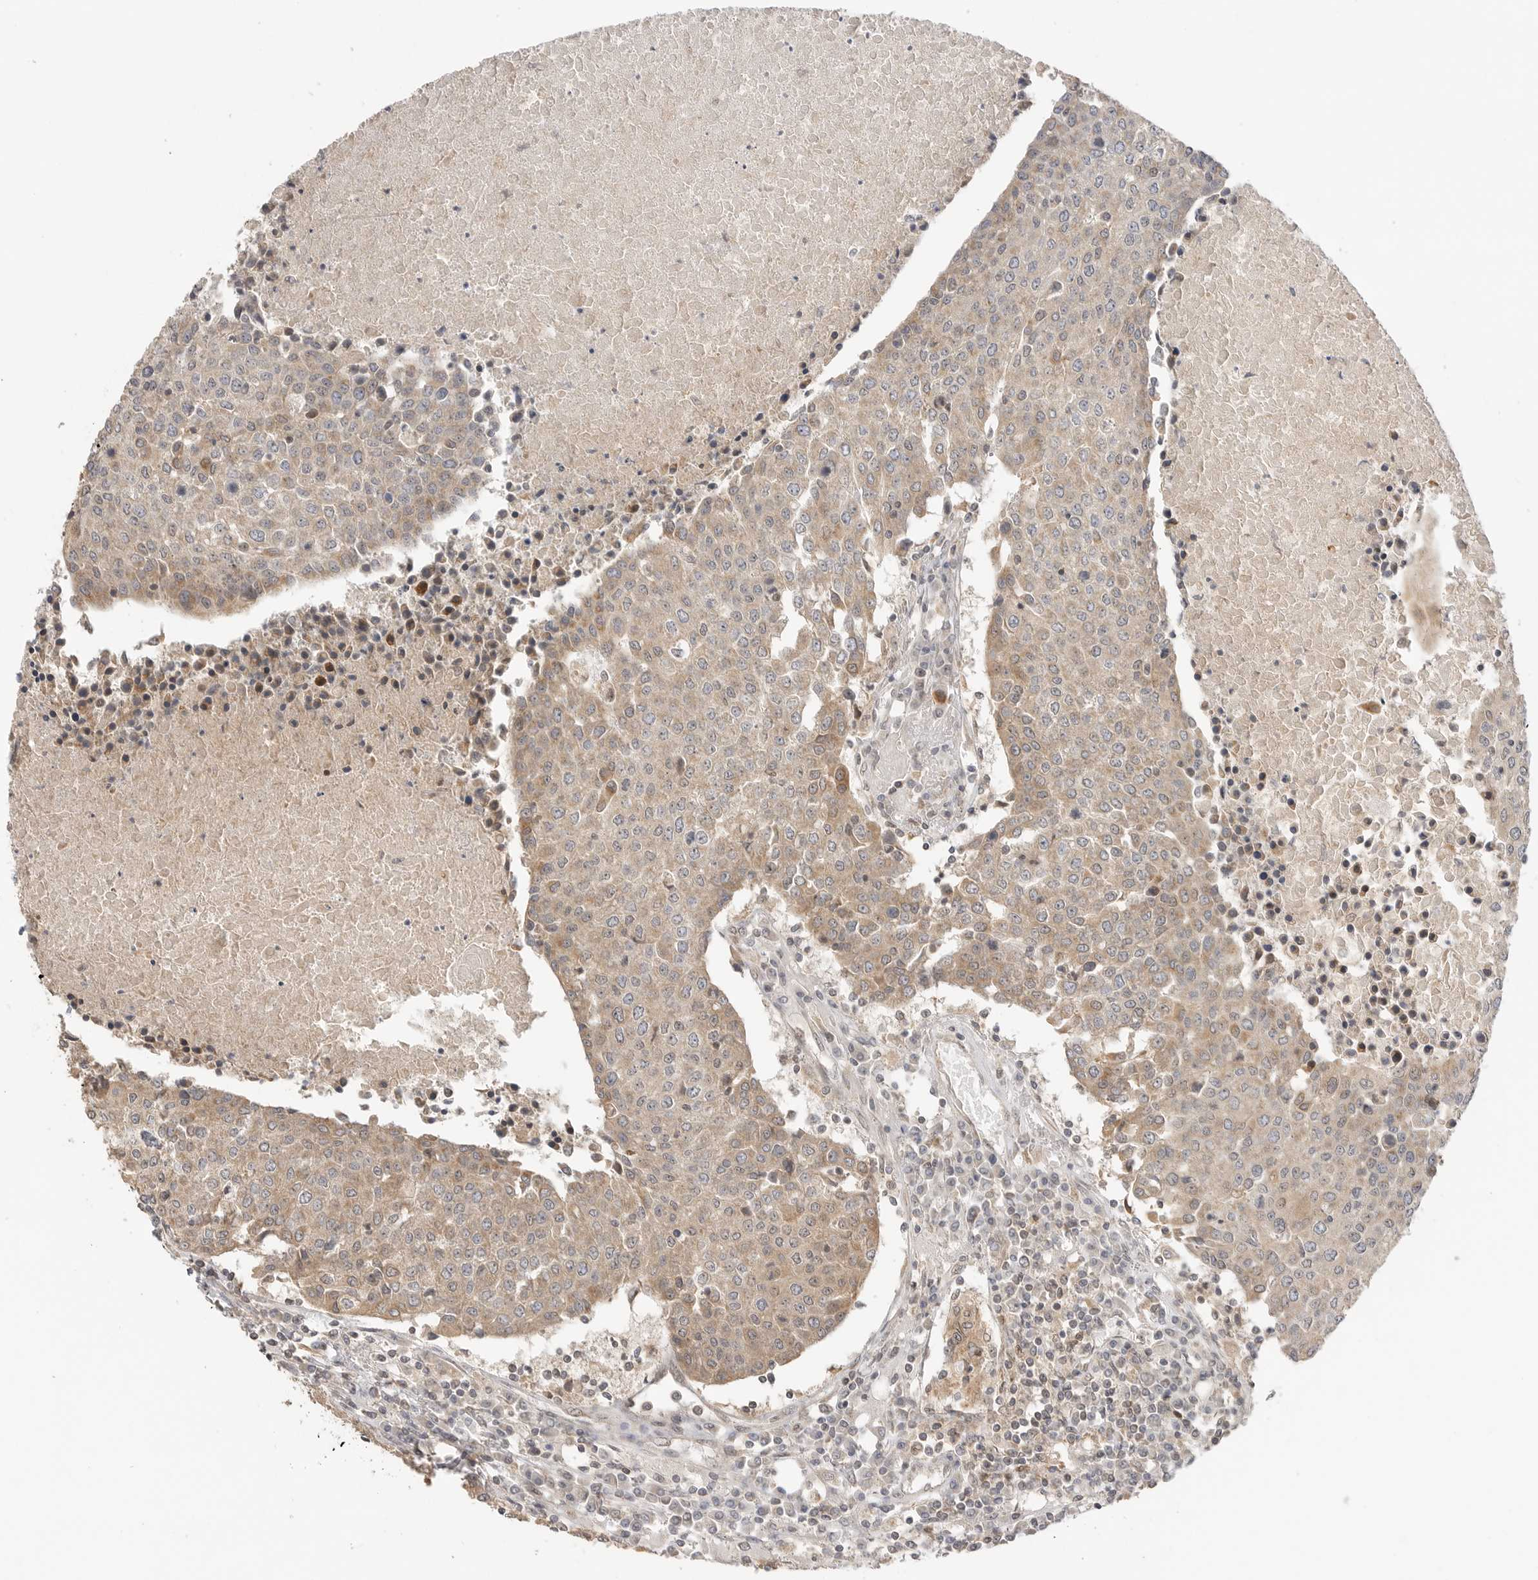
{"staining": {"intensity": "moderate", "quantity": ">75%", "location": "cytoplasmic/membranous"}, "tissue": "urothelial cancer", "cell_type": "Tumor cells", "image_type": "cancer", "snomed": [{"axis": "morphology", "description": "Urothelial carcinoma, High grade"}, {"axis": "topography", "description": "Urinary bladder"}], "caption": "An immunohistochemistry histopathology image of neoplastic tissue is shown. Protein staining in brown highlights moderate cytoplasmic/membranous positivity in urothelial cancer within tumor cells.", "gene": "ALKAL1", "patient": {"sex": "female", "age": 85}}